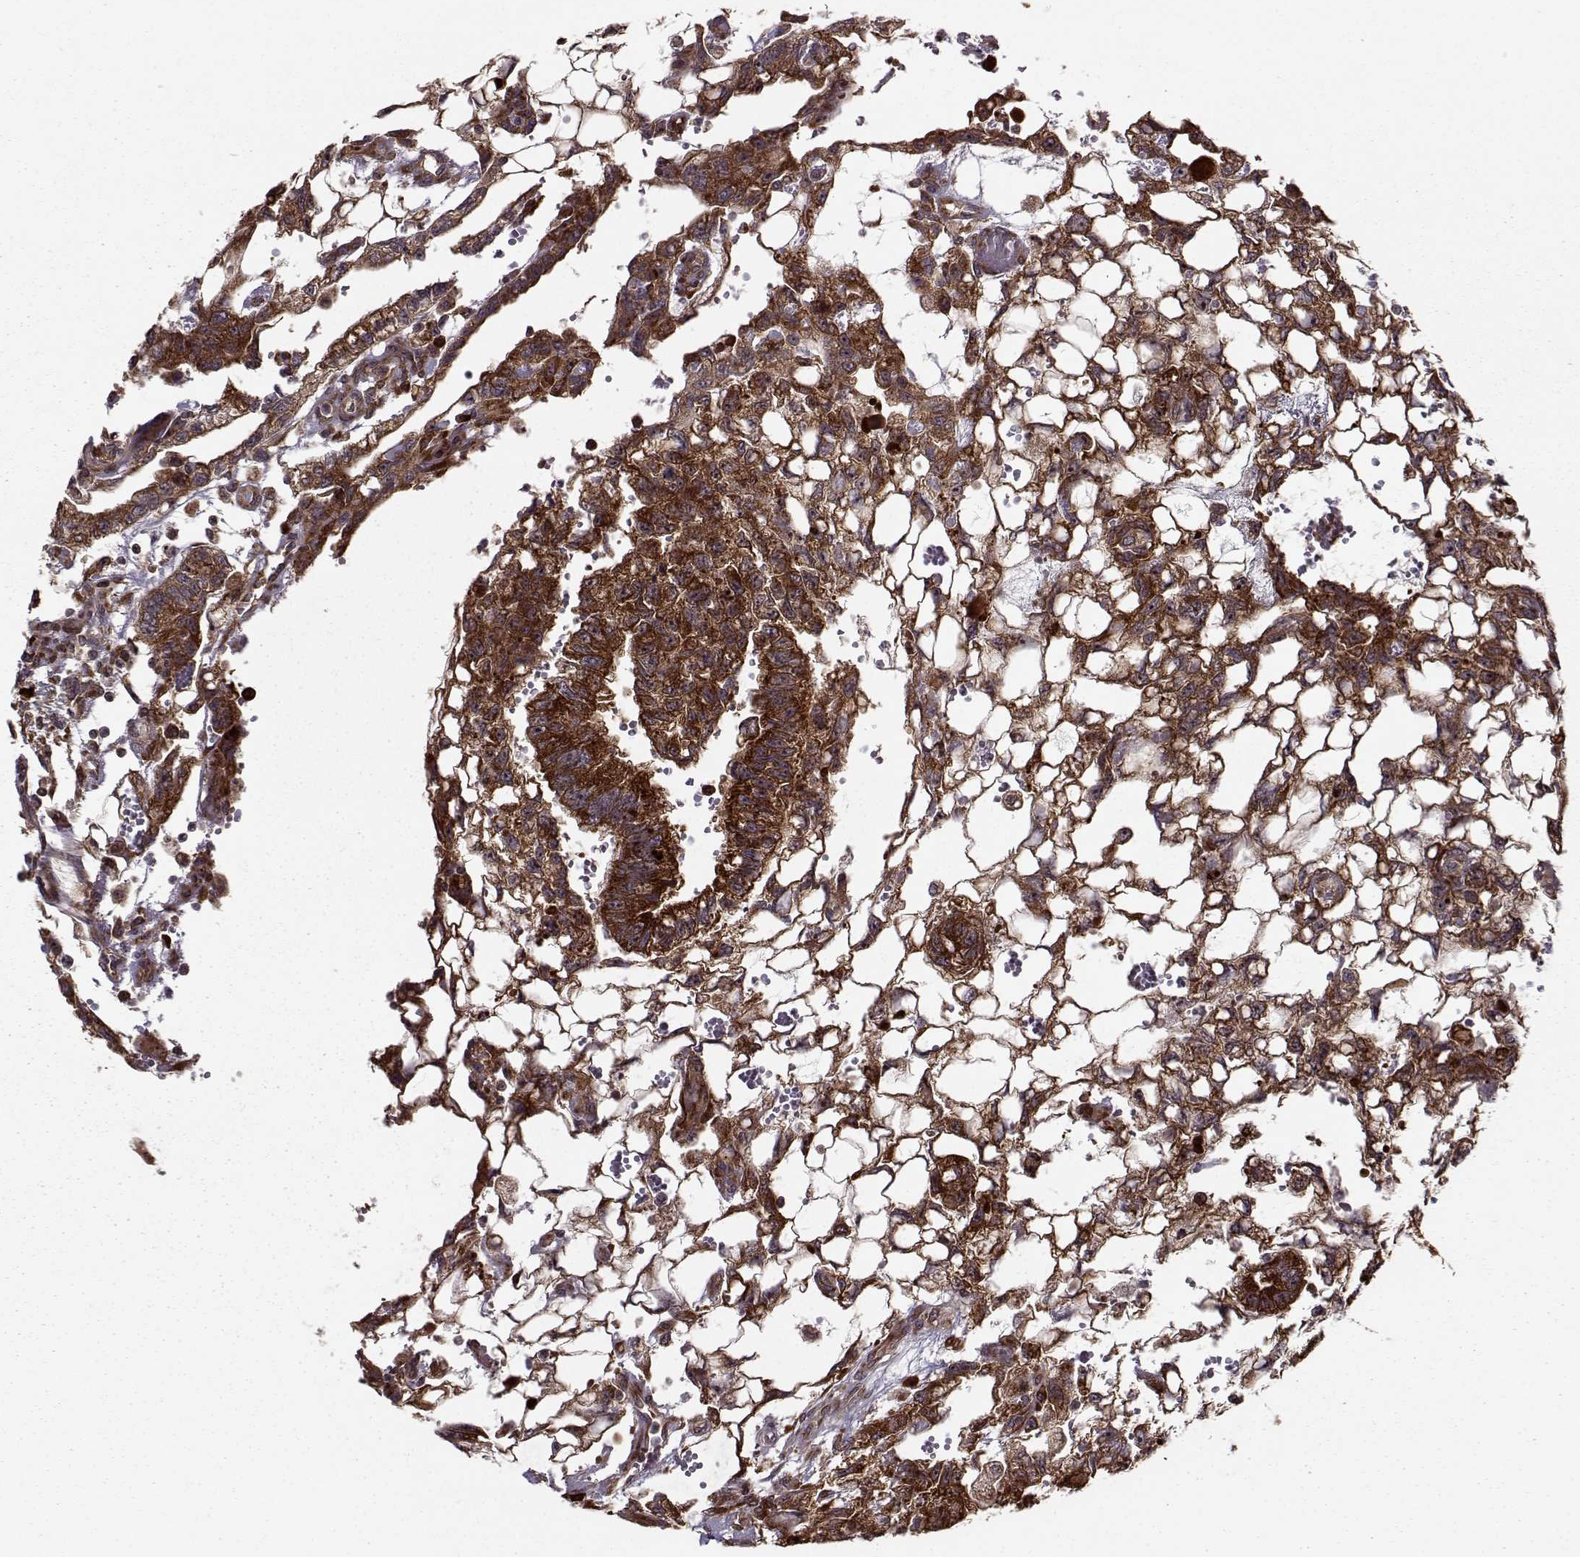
{"staining": {"intensity": "strong", "quantity": ">75%", "location": "cytoplasmic/membranous"}, "tissue": "testis cancer", "cell_type": "Tumor cells", "image_type": "cancer", "snomed": [{"axis": "morphology", "description": "Carcinoma, Embryonal, NOS"}, {"axis": "topography", "description": "Testis"}], "caption": "The image reveals staining of testis cancer, revealing strong cytoplasmic/membranous protein staining (brown color) within tumor cells.", "gene": "RPL31", "patient": {"sex": "male", "age": 32}}